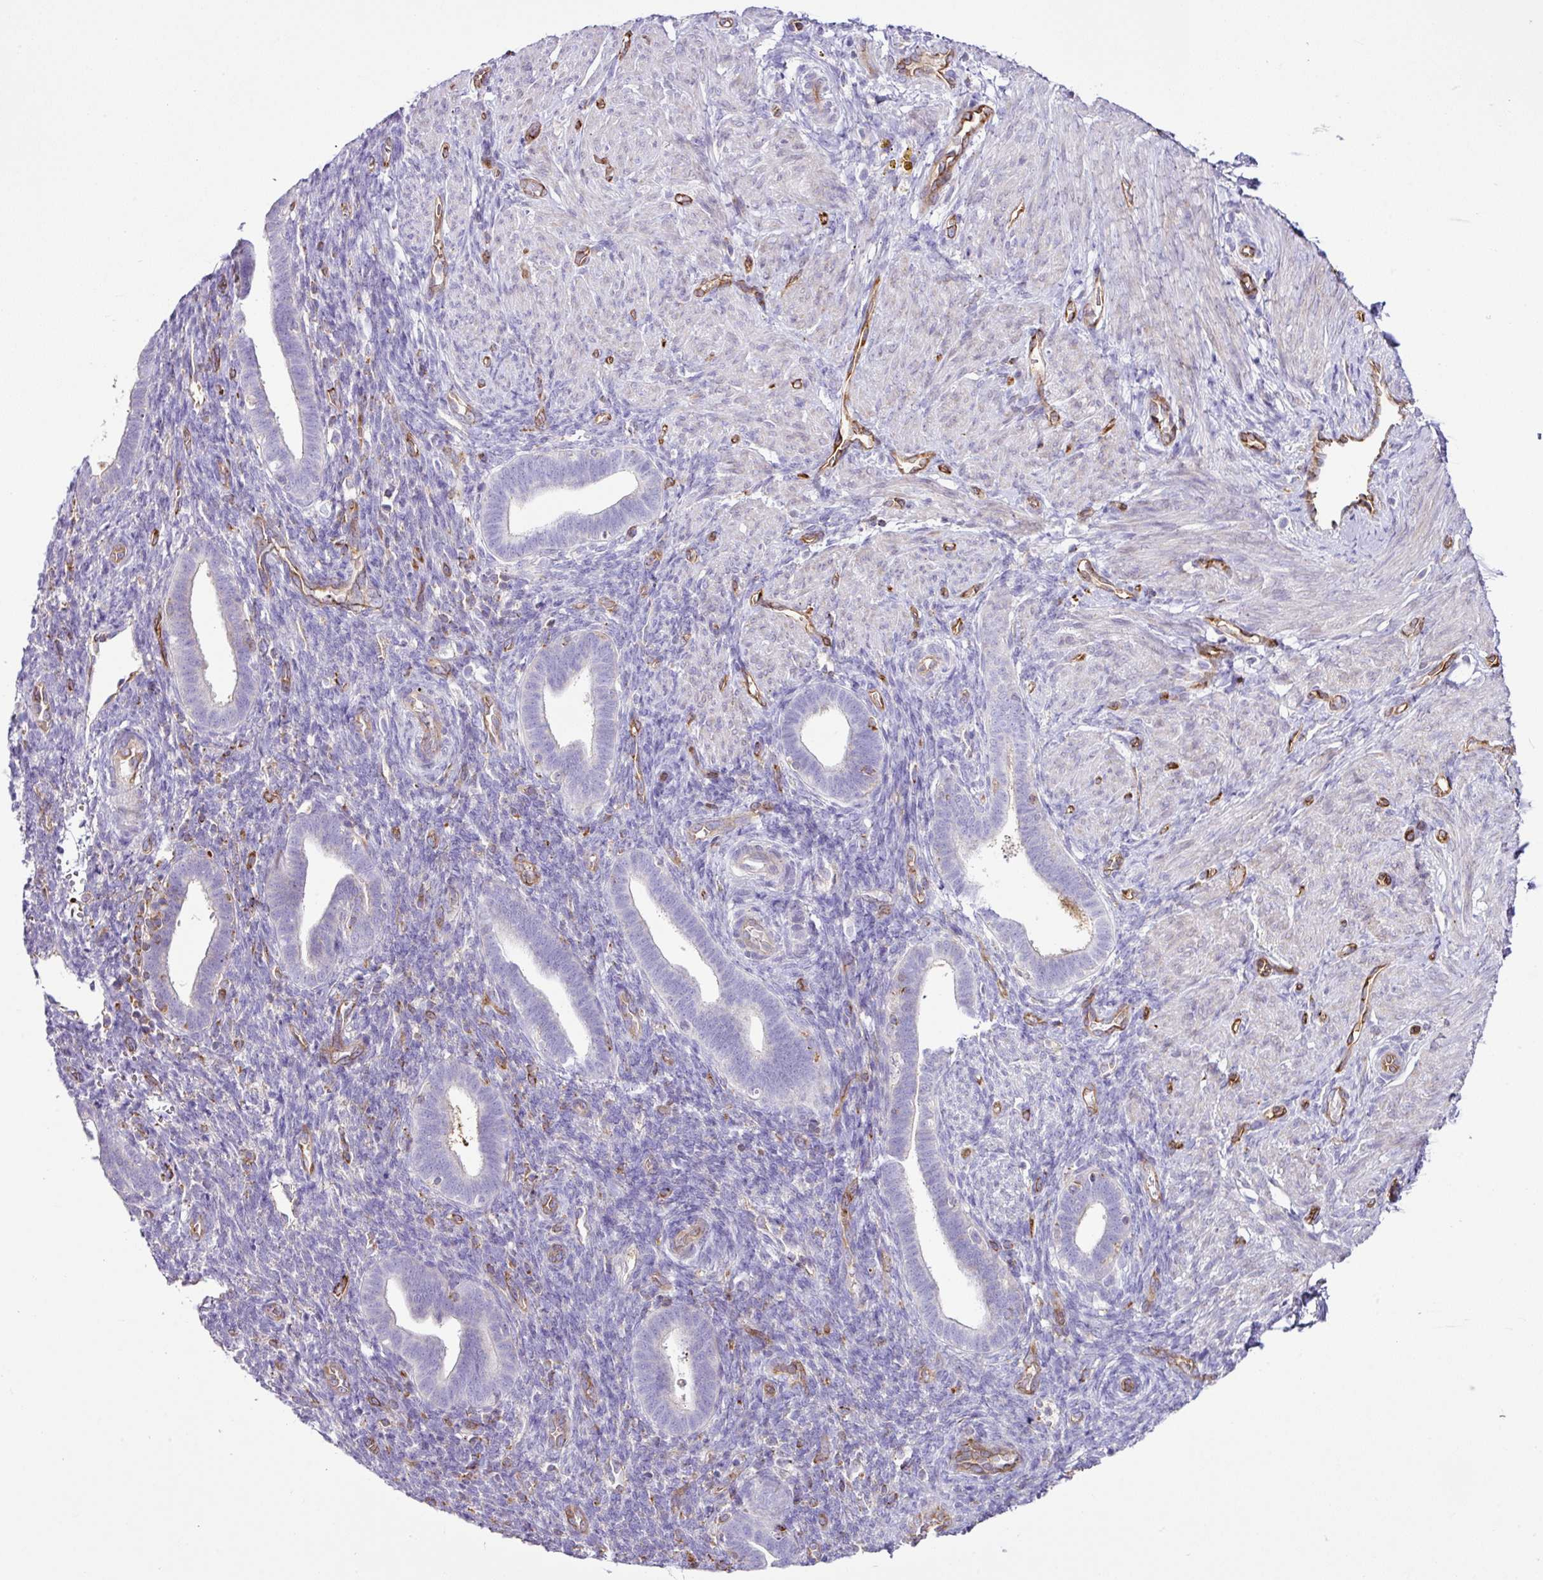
{"staining": {"intensity": "negative", "quantity": "none", "location": "none"}, "tissue": "endometrium", "cell_type": "Cells in endometrial stroma", "image_type": "normal", "snomed": [{"axis": "morphology", "description": "Normal tissue, NOS"}, {"axis": "topography", "description": "Endometrium"}], "caption": "Unremarkable endometrium was stained to show a protein in brown. There is no significant positivity in cells in endometrial stroma. (DAB (3,3'-diaminobenzidine) immunohistochemistry (IHC) with hematoxylin counter stain).", "gene": "EME2", "patient": {"sex": "female", "age": 34}}